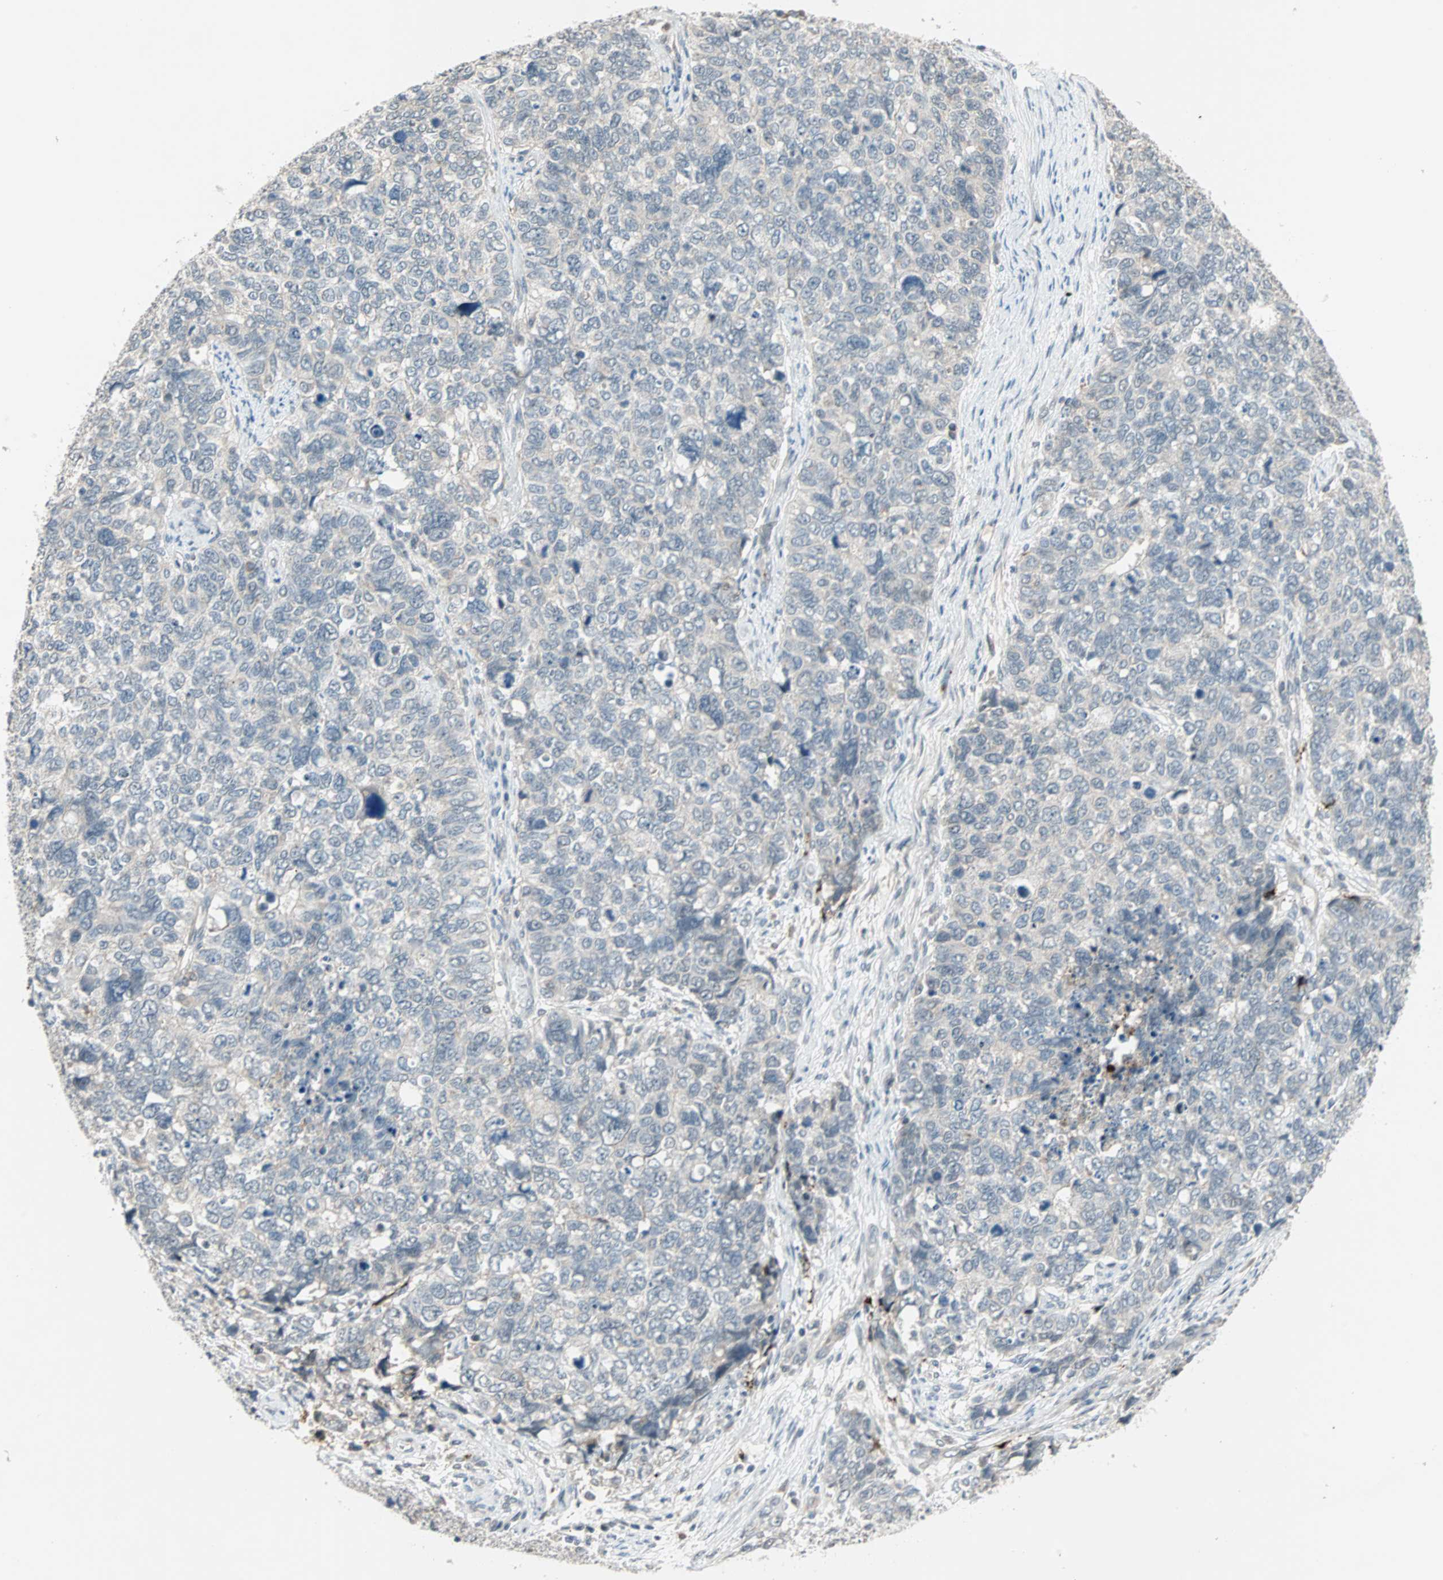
{"staining": {"intensity": "negative", "quantity": "none", "location": "none"}, "tissue": "cervical cancer", "cell_type": "Tumor cells", "image_type": "cancer", "snomed": [{"axis": "morphology", "description": "Squamous cell carcinoma, NOS"}, {"axis": "topography", "description": "Cervix"}], "caption": "High power microscopy photomicrograph of an immunohistochemistry photomicrograph of cervical cancer (squamous cell carcinoma), revealing no significant staining in tumor cells.", "gene": "PROS1", "patient": {"sex": "female", "age": 63}}